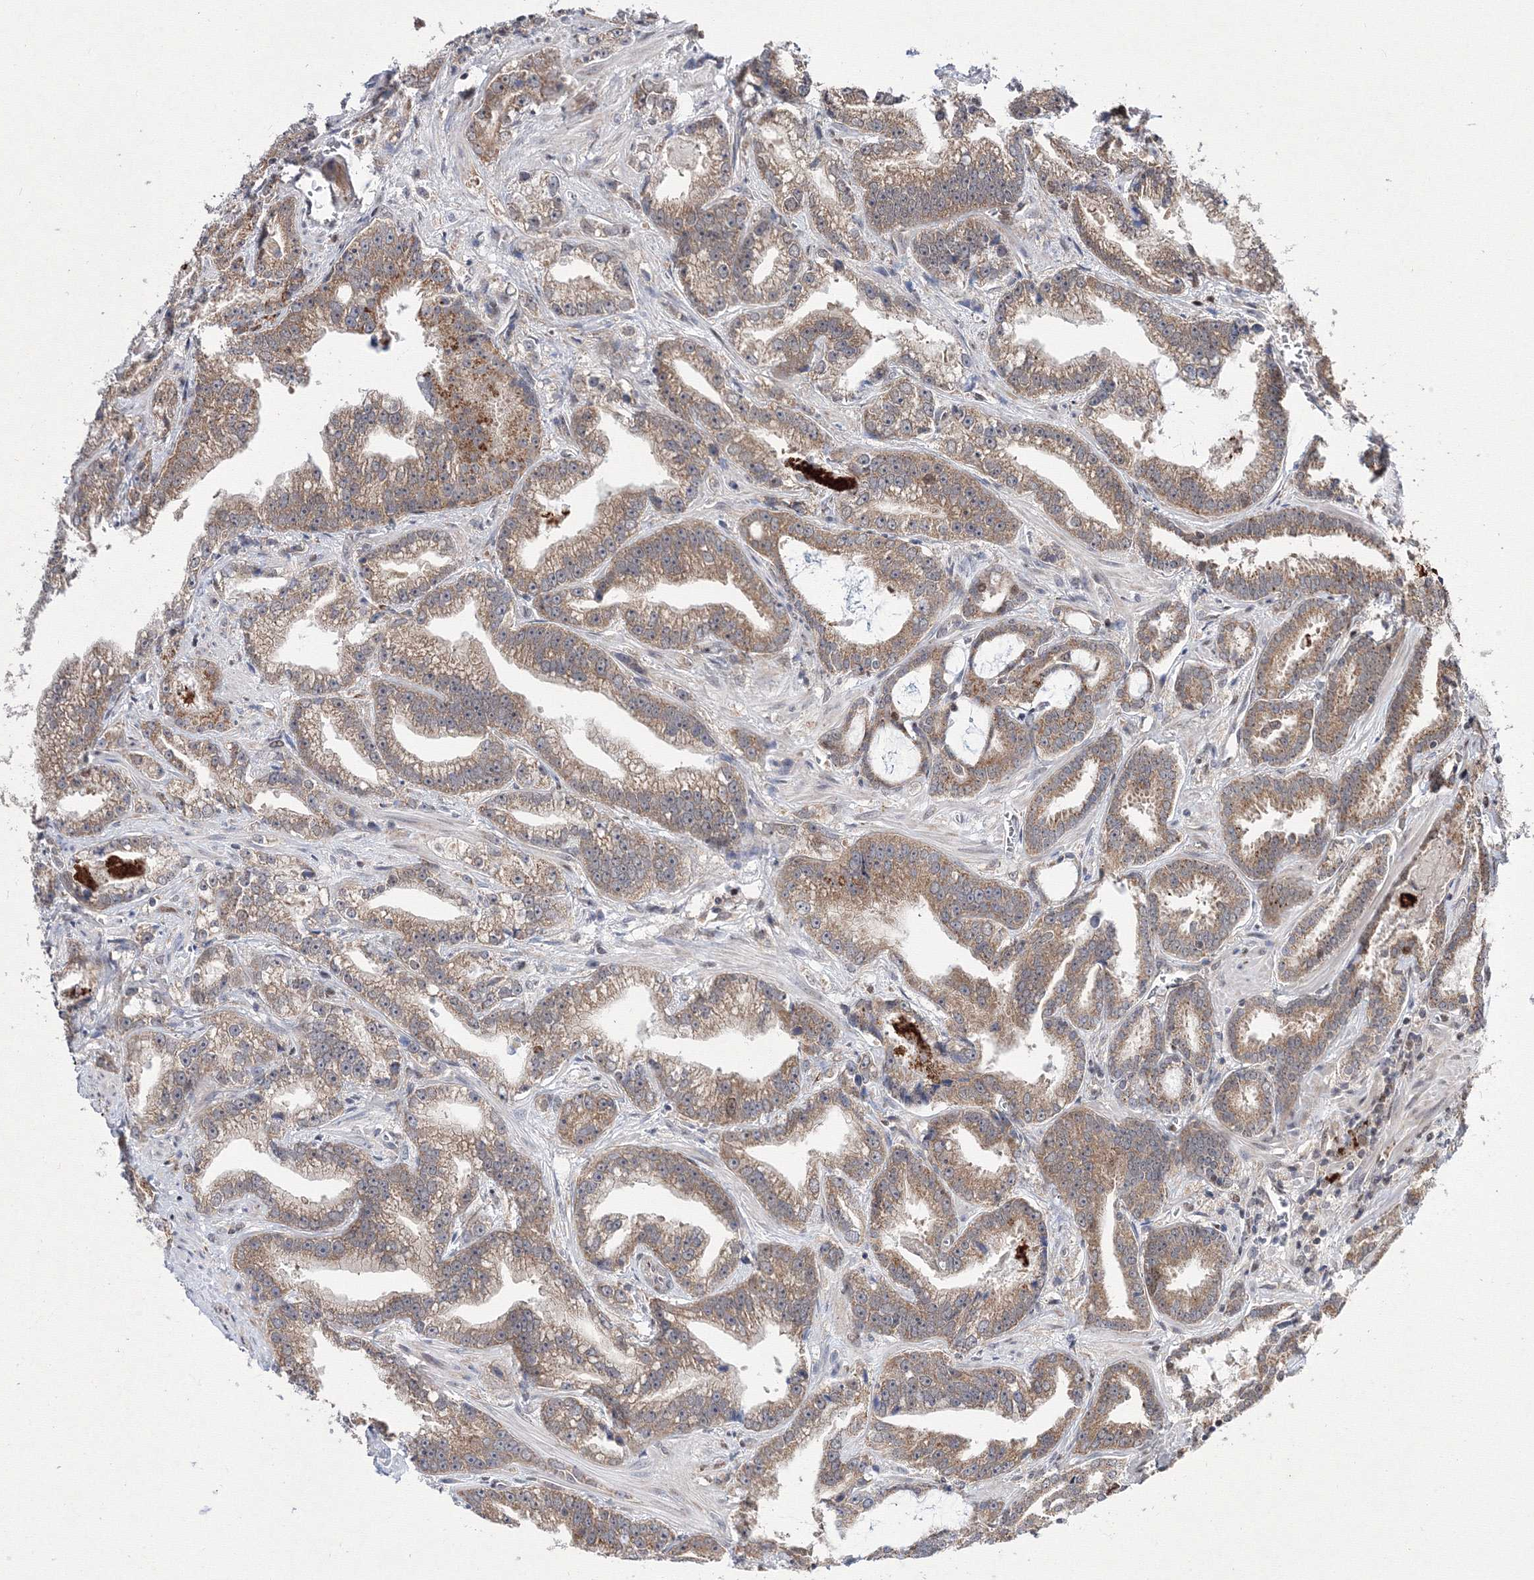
{"staining": {"intensity": "moderate", "quantity": ">75%", "location": "cytoplasmic/membranous"}, "tissue": "prostate cancer", "cell_type": "Tumor cells", "image_type": "cancer", "snomed": [{"axis": "morphology", "description": "Adenocarcinoma, High grade"}, {"axis": "topography", "description": "Prostate and seminal vesicle, NOS"}], "caption": "DAB immunohistochemical staining of high-grade adenocarcinoma (prostate) displays moderate cytoplasmic/membranous protein positivity in about >75% of tumor cells.", "gene": "GPN1", "patient": {"sex": "male", "age": 67}}